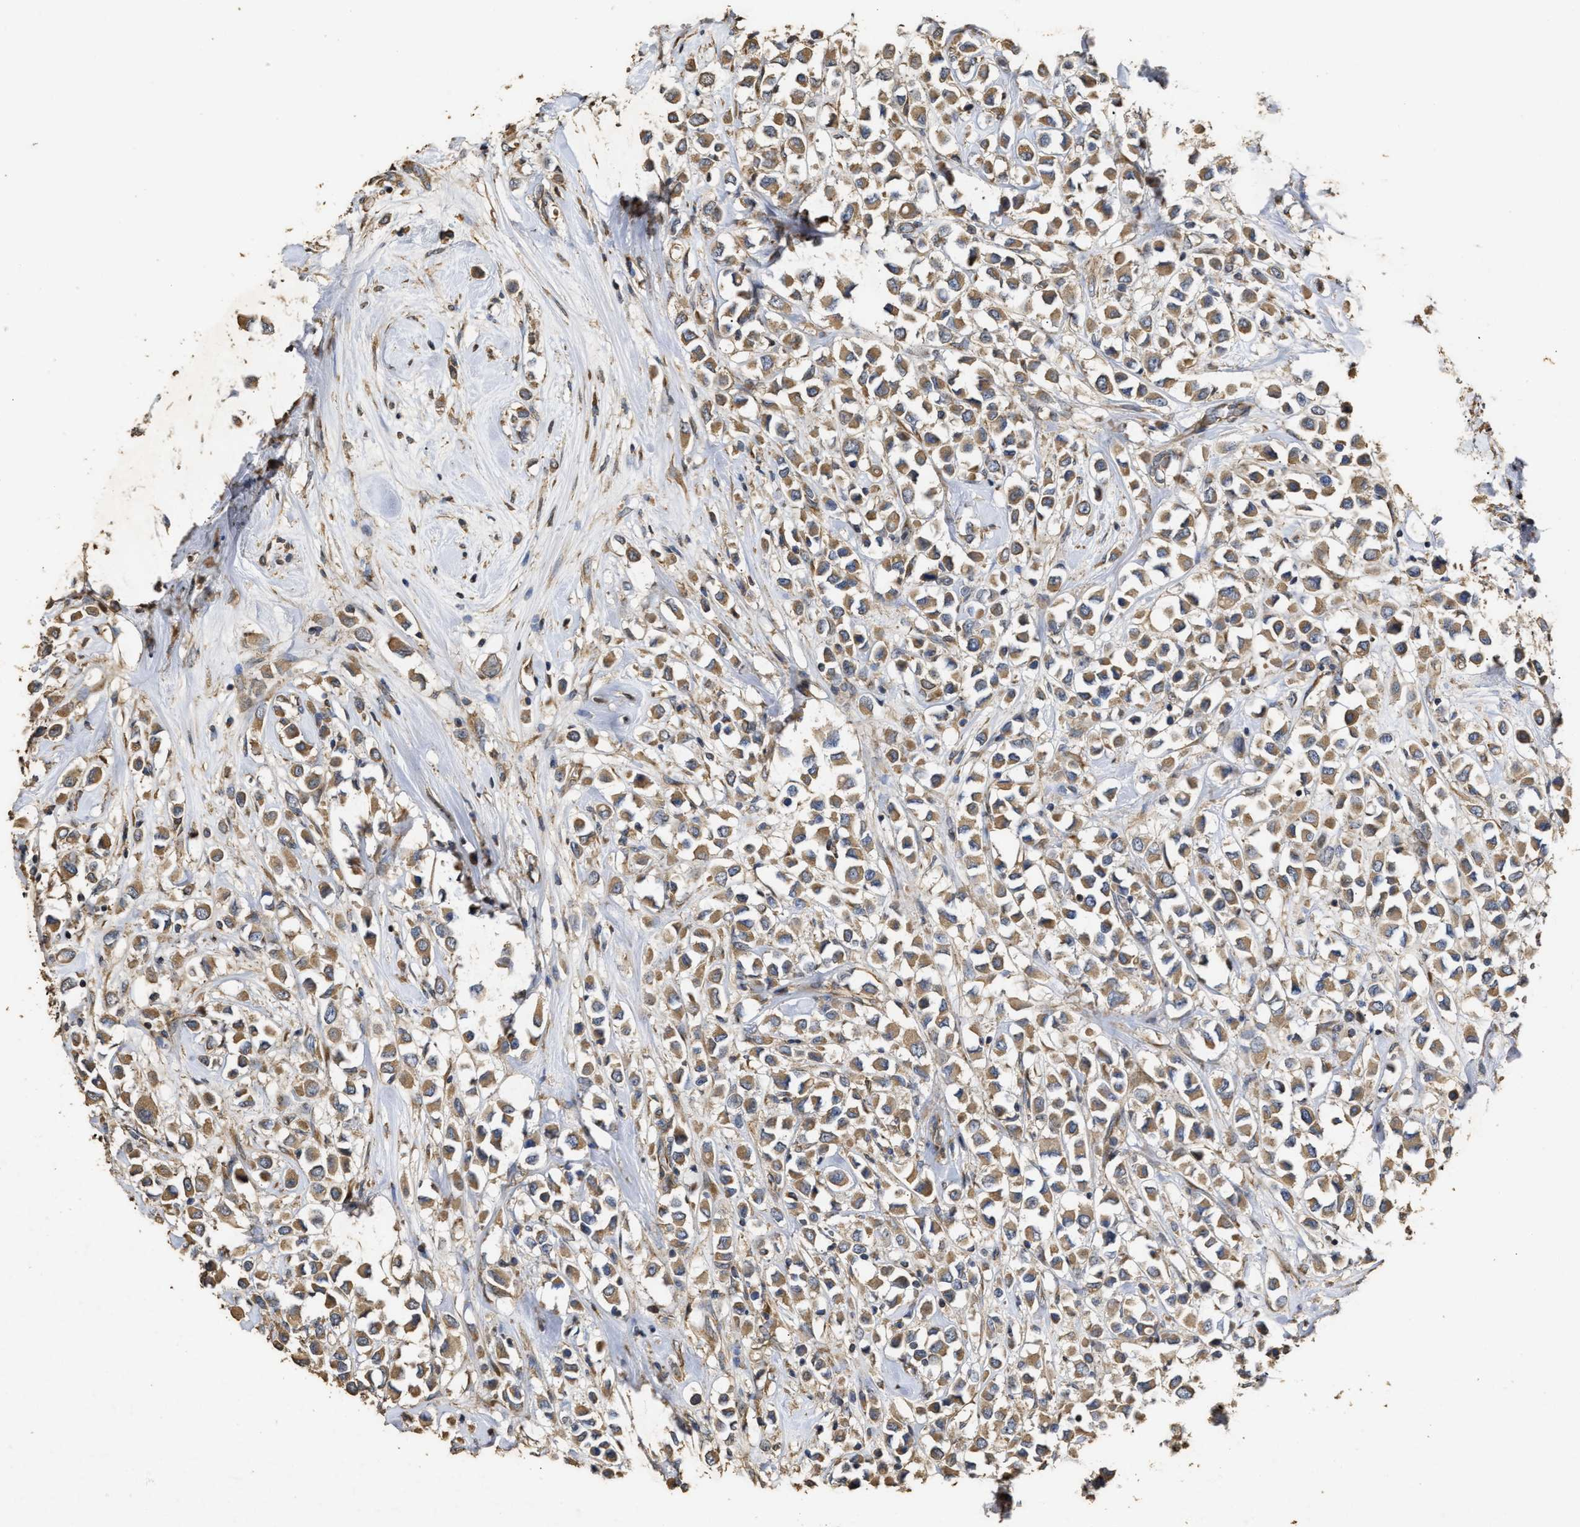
{"staining": {"intensity": "moderate", "quantity": ">75%", "location": "cytoplasmic/membranous"}, "tissue": "breast cancer", "cell_type": "Tumor cells", "image_type": "cancer", "snomed": [{"axis": "morphology", "description": "Duct carcinoma"}, {"axis": "topography", "description": "Breast"}], "caption": "Immunohistochemistry (IHC) histopathology image of neoplastic tissue: human infiltrating ductal carcinoma (breast) stained using immunohistochemistry shows medium levels of moderate protein expression localized specifically in the cytoplasmic/membranous of tumor cells, appearing as a cytoplasmic/membranous brown color.", "gene": "NAV1", "patient": {"sex": "female", "age": 61}}